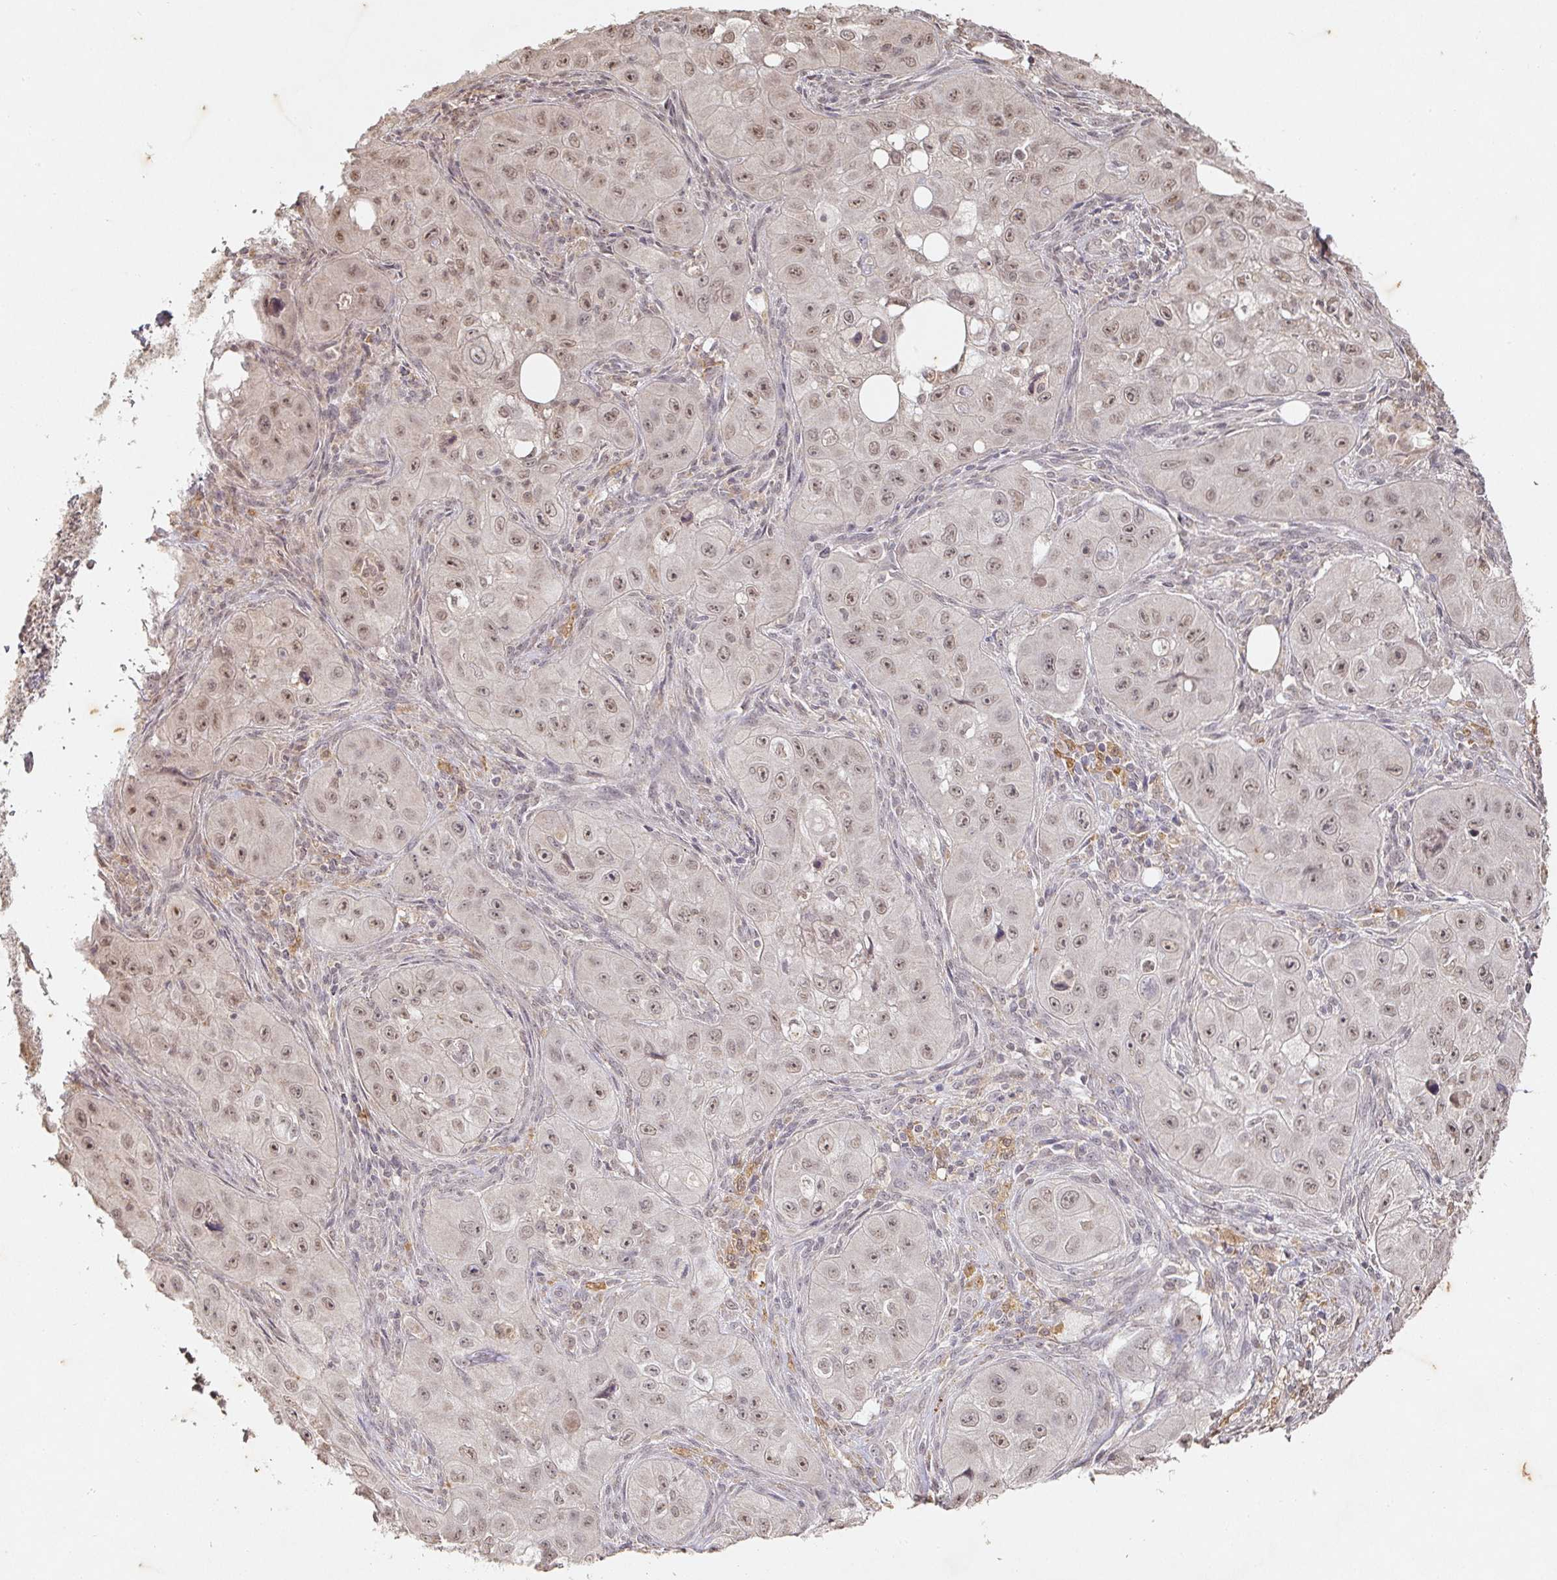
{"staining": {"intensity": "moderate", "quantity": ">75%", "location": "nuclear"}, "tissue": "skin cancer", "cell_type": "Tumor cells", "image_type": "cancer", "snomed": [{"axis": "morphology", "description": "Squamous cell carcinoma, NOS"}, {"axis": "topography", "description": "Skin"}, {"axis": "topography", "description": "Subcutis"}], "caption": "Approximately >75% of tumor cells in skin cancer (squamous cell carcinoma) demonstrate moderate nuclear protein staining as visualized by brown immunohistochemical staining.", "gene": "CAPN5", "patient": {"sex": "male", "age": 73}}